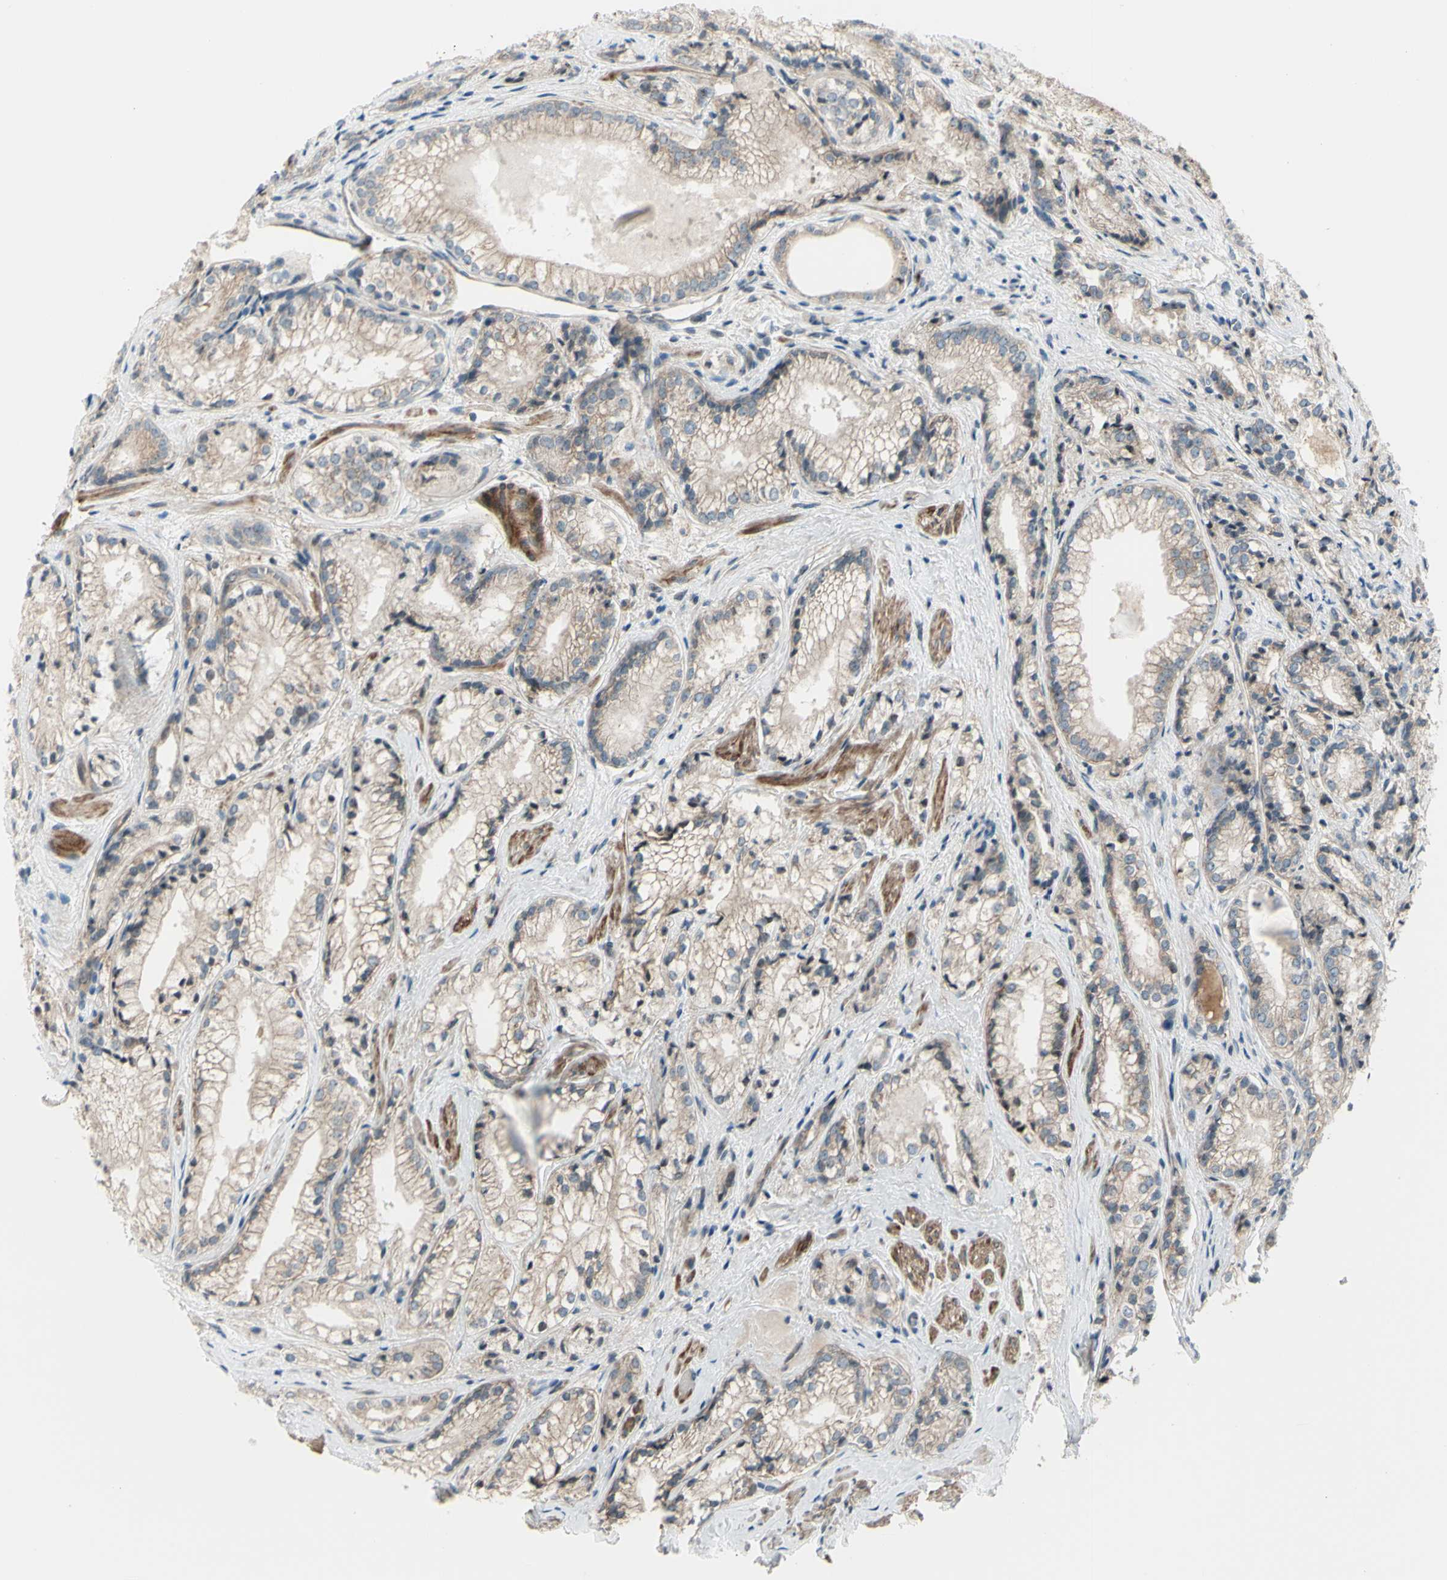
{"staining": {"intensity": "weak", "quantity": ">75%", "location": "cytoplasmic/membranous"}, "tissue": "prostate cancer", "cell_type": "Tumor cells", "image_type": "cancer", "snomed": [{"axis": "morphology", "description": "Adenocarcinoma, Low grade"}, {"axis": "topography", "description": "Prostate"}], "caption": "Protein positivity by immunohistochemistry demonstrates weak cytoplasmic/membranous staining in about >75% of tumor cells in prostate low-grade adenocarcinoma.", "gene": "LRRK1", "patient": {"sex": "male", "age": 60}}